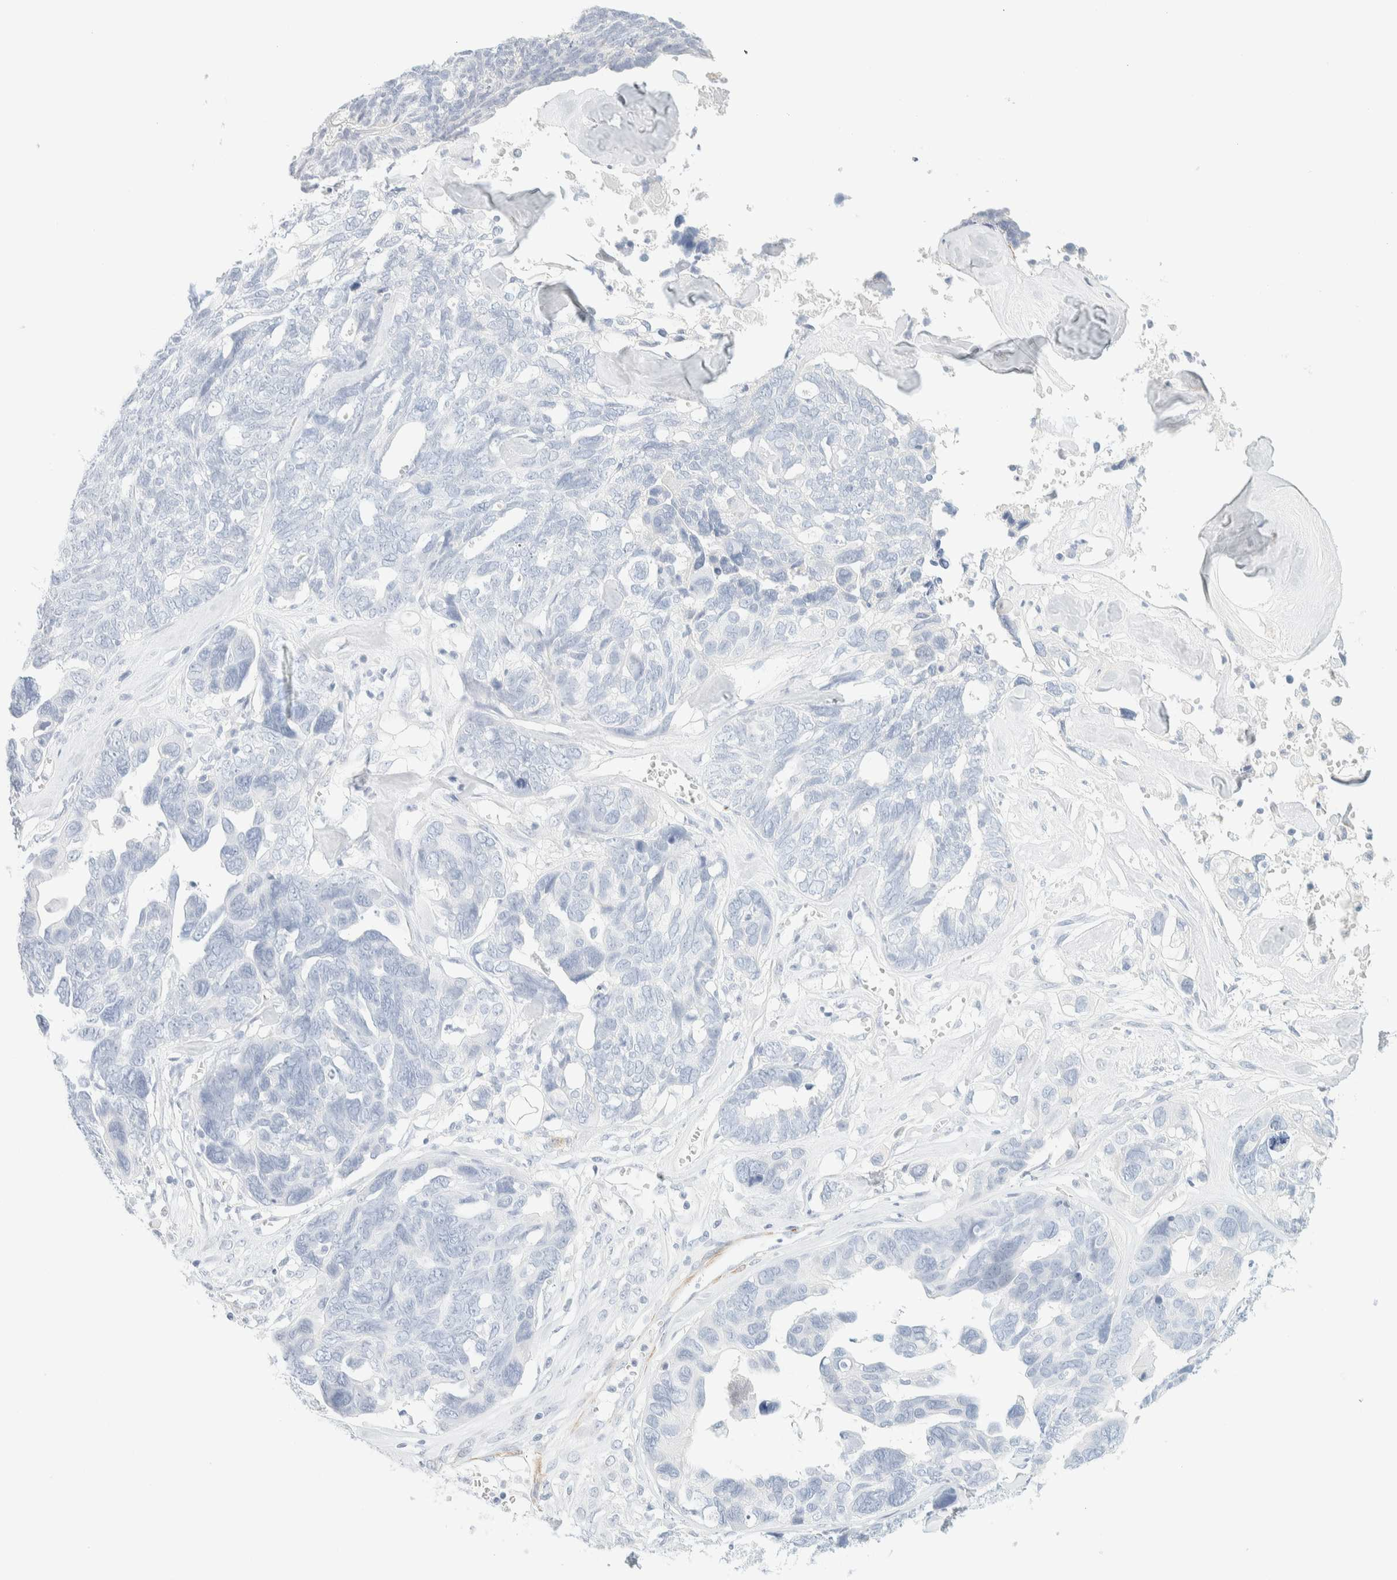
{"staining": {"intensity": "negative", "quantity": "none", "location": "none"}, "tissue": "ovarian cancer", "cell_type": "Tumor cells", "image_type": "cancer", "snomed": [{"axis": "morphology", "description": "Cystadenocarcinoma, serous, NOS"}, {"axis": "topography", "description": "Ovary"}], "caption": "This is a histopathology image of IHC staining of ovarian cancer, which shows no positivity in tumor cells.", "gene": "AFMID", "patient": {"sex": "female", "age": 79}}